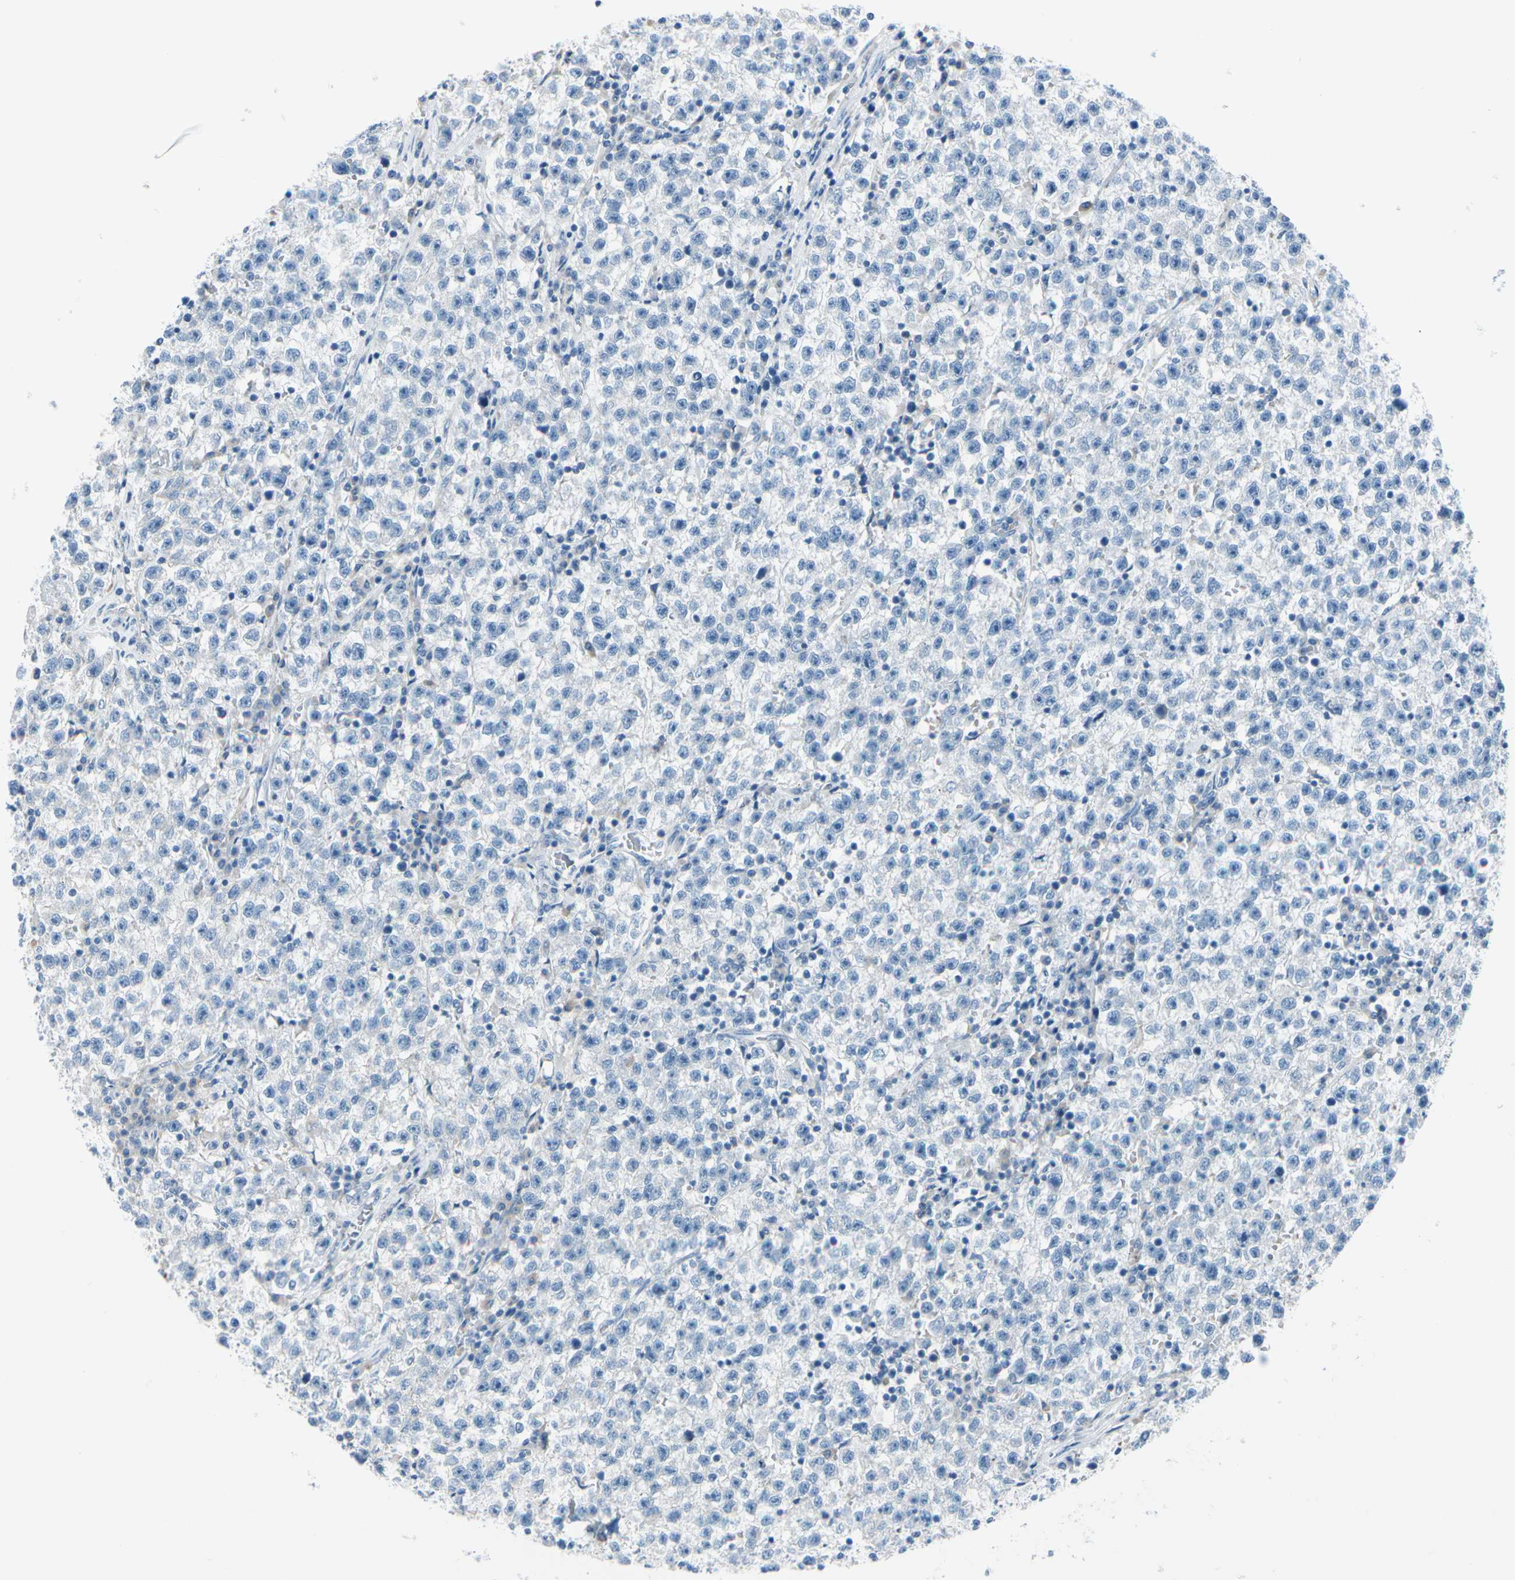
{"staining": {"intensity": "negative", "quantity": "none", "location": "none"}, "tissue": "testis cancer", "cell_type": "Tumor cells", "image_type": "cancer", "snomed": [{"axis": "morphology", "description": "Seminoma, NOS"}, {"axis": "topography", "description": "Testis"}], "caption": "High power microscopy micrograph of an IHC image of seminoma (testis), revealing no significant positivity in tumor cells.", "gene": "FCER2", "patient": {"sex": "male", "age": 22}}